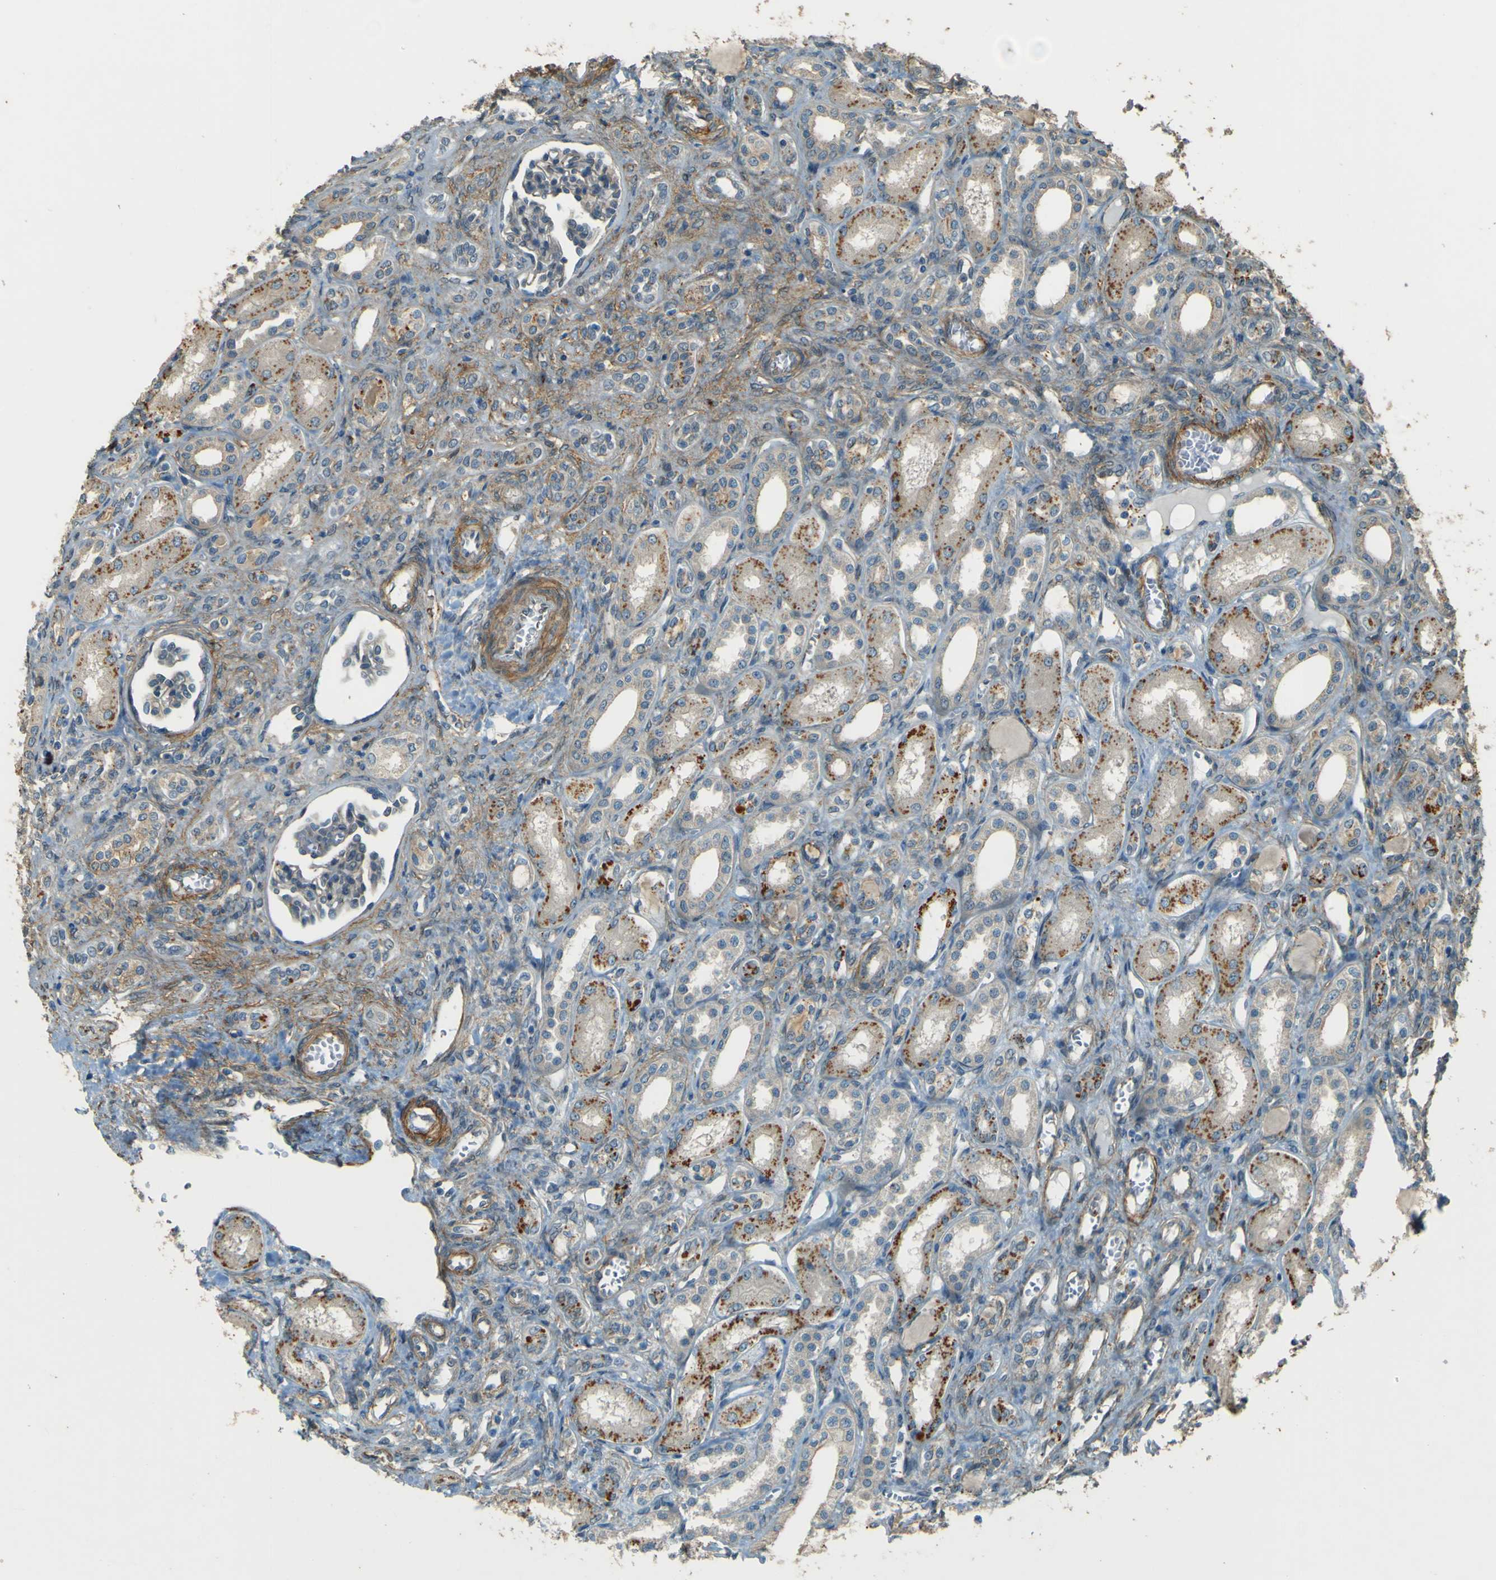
{"staining": {"intensity": "weak", "quantity": "25%-75%", "location": "cytoplasmic/membranous"}, "tissue": "kidney", "cell_type": "Cells in glomeruli", "image_type": "normal", "snomed": [{"axis": "morphology", "description": "Normal tissue, NOS"}, {"axis": "topography", "description": "Kidney"}], "caption": "A high-resolution histopathology image shows IHC staining of unremarkable kidney, which demonstrates weak cytoplasmic/membranous expression in approximately 25%-75% of cells in glomeruli.", "gene": "NEXN", "patient": {"sex": "male", "age": 7}}